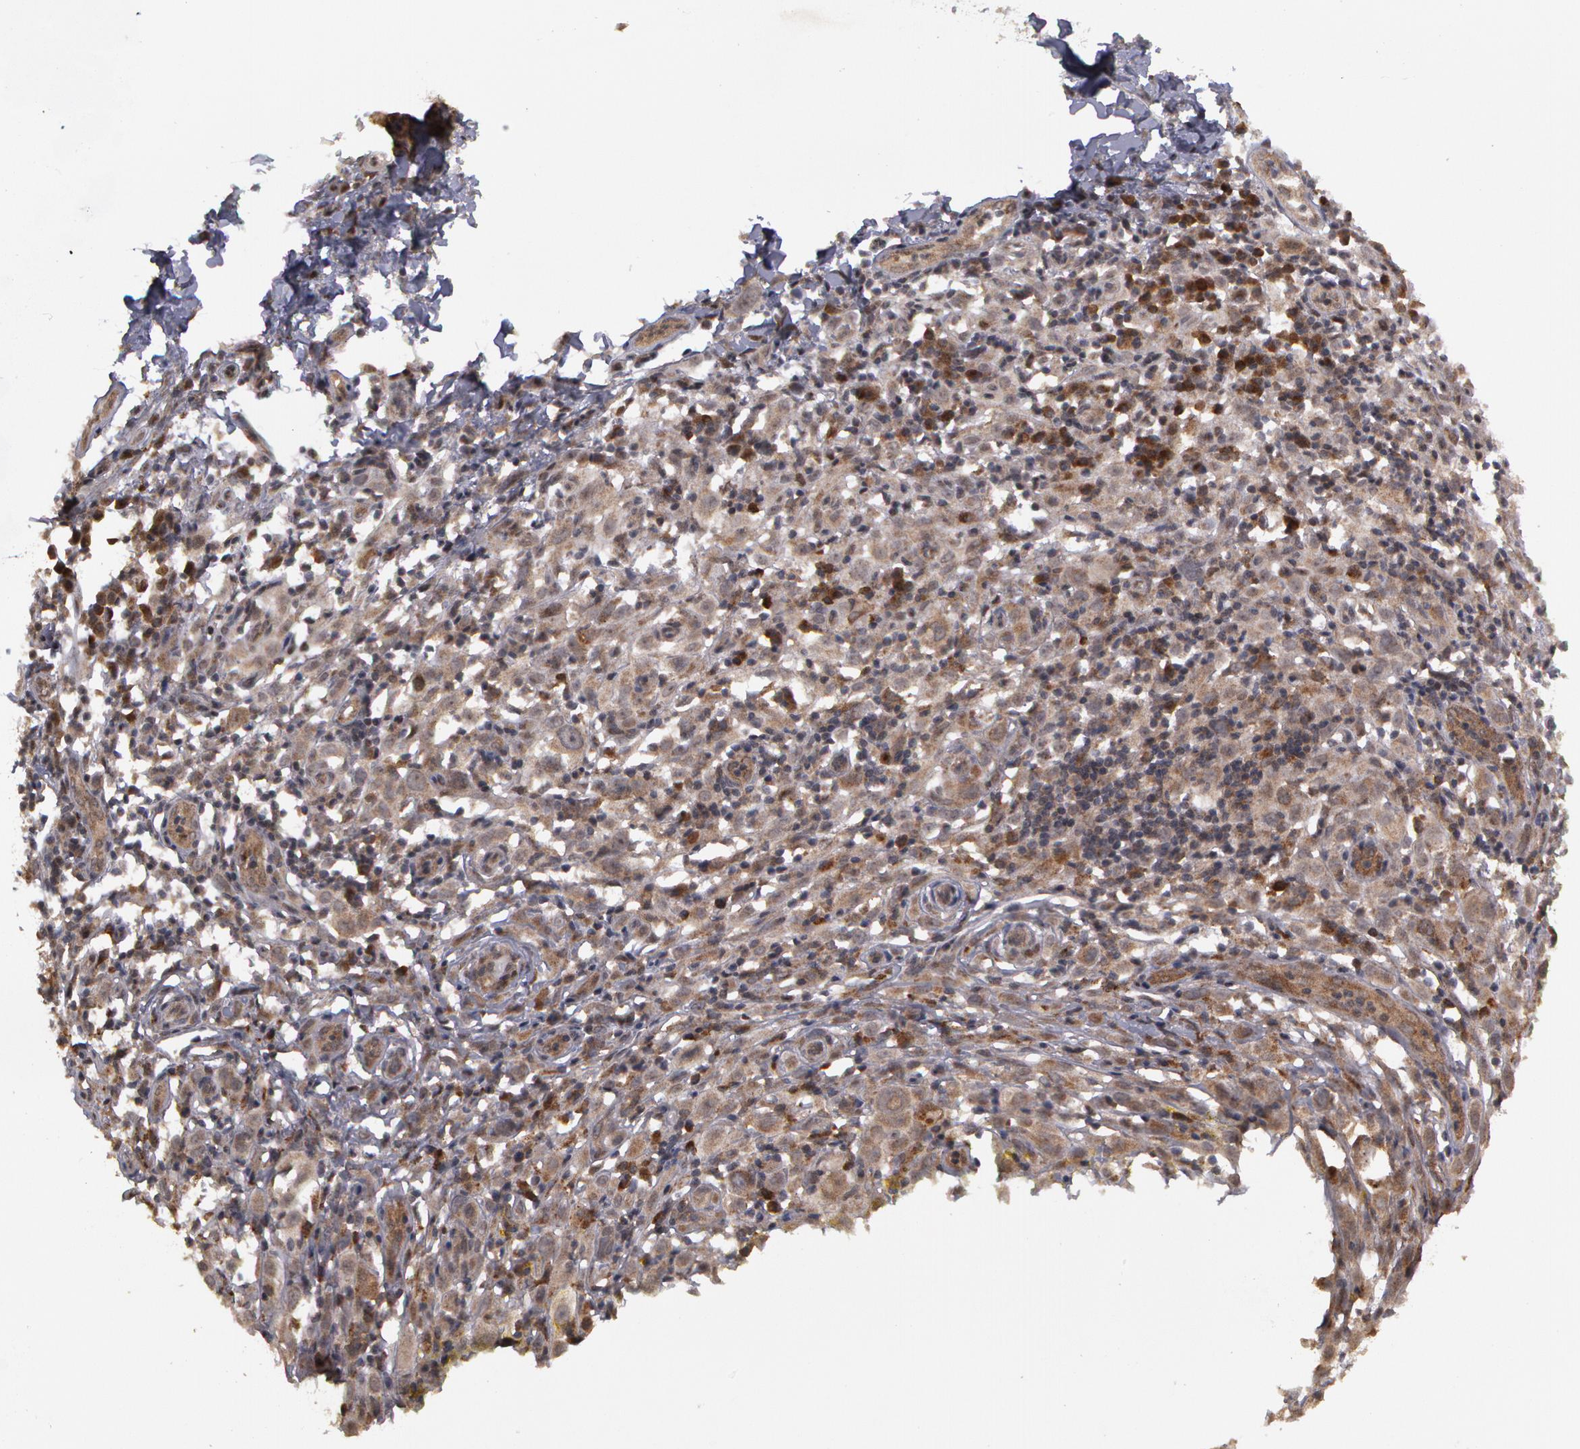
{"staining": {"intensity": "moderate", "quantity": "<25%", "location": "cytoplasmic/membranous"}, "tissue": "melanoma", "cell_type": "Tumor cells", "image_type": "cancer", "snomed": [{"axis": "morphology", "description": "Malignant melanoma, NOS"}, {"axis": "topography", "description": "Skin"}], "caption": "Immunohistochemistry micrograph of neoplastic tissue: human malignant melanoma stained using immunohistochemistry (IHC) exhibits low levels of moderate protein expression localized specifically in the cytoplasmic/membranous of tumor cells, appearing as a cytoplasmic/membranous brown color.", "gene": "STX5", "patient": {"sex": "female", "age": 52}}